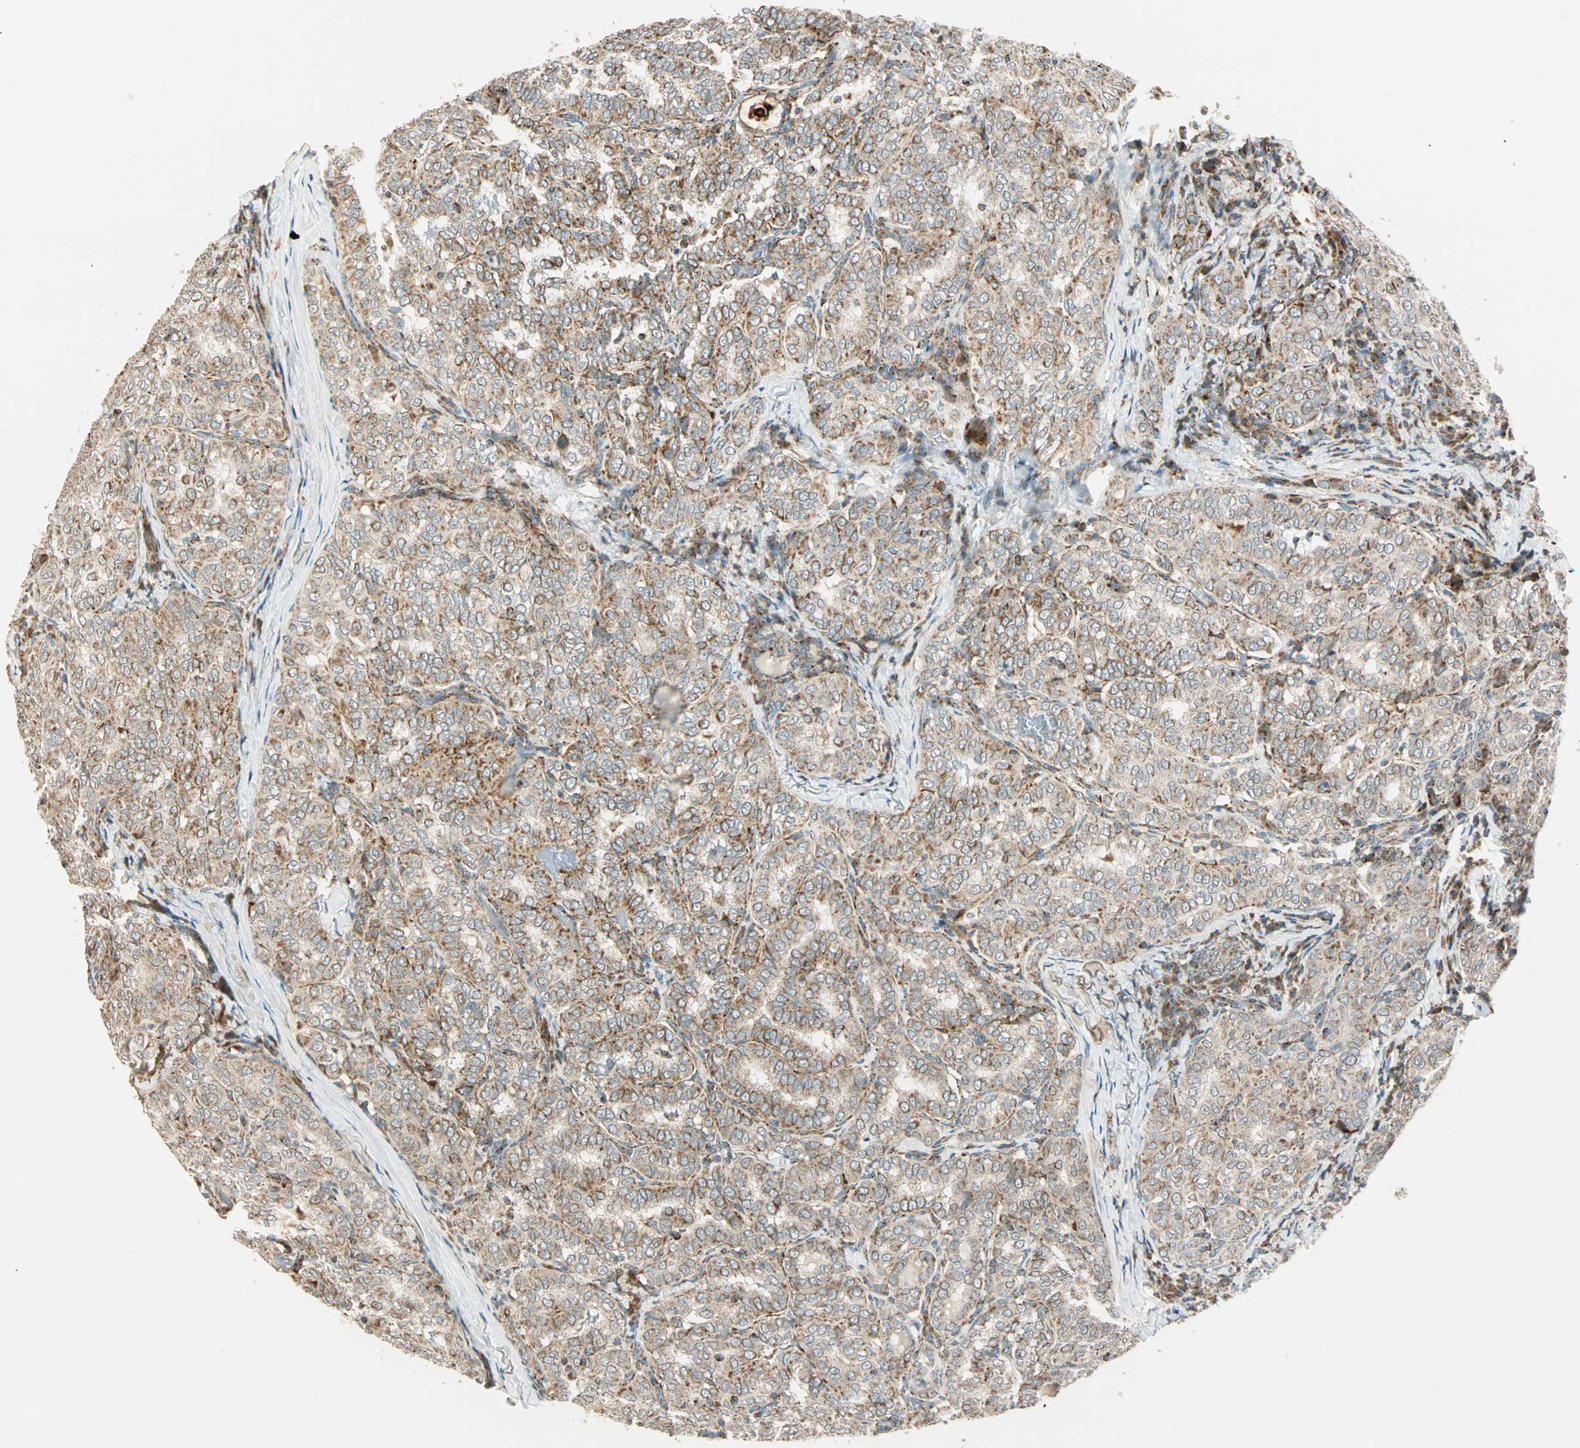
{"staining": {"intensity": "moderate", "quantity": ">75%", "location": "cytoplasmic/membranous"}, "tissue": "thyroid cancer", "cell_type": "Tumor cells", "image_type": "cancer", "snomed": [{"axis": "morphology", "description": "Normal tissue, NOS"}, {"axis": "morphology", "description": "Papillary adenocarcinoma, NOS"}, {"axis": "topography", "description": "Thyroid gland"}], "caption": "This photomicrograph displays immunohistochemistry staining of thyroid cancer, with medium moderate cytoplasmic/membranous expression in approximately >75% of tumor cells.", "gene": "SPRY4", "patient": {"sex": "female", "age": 30}}